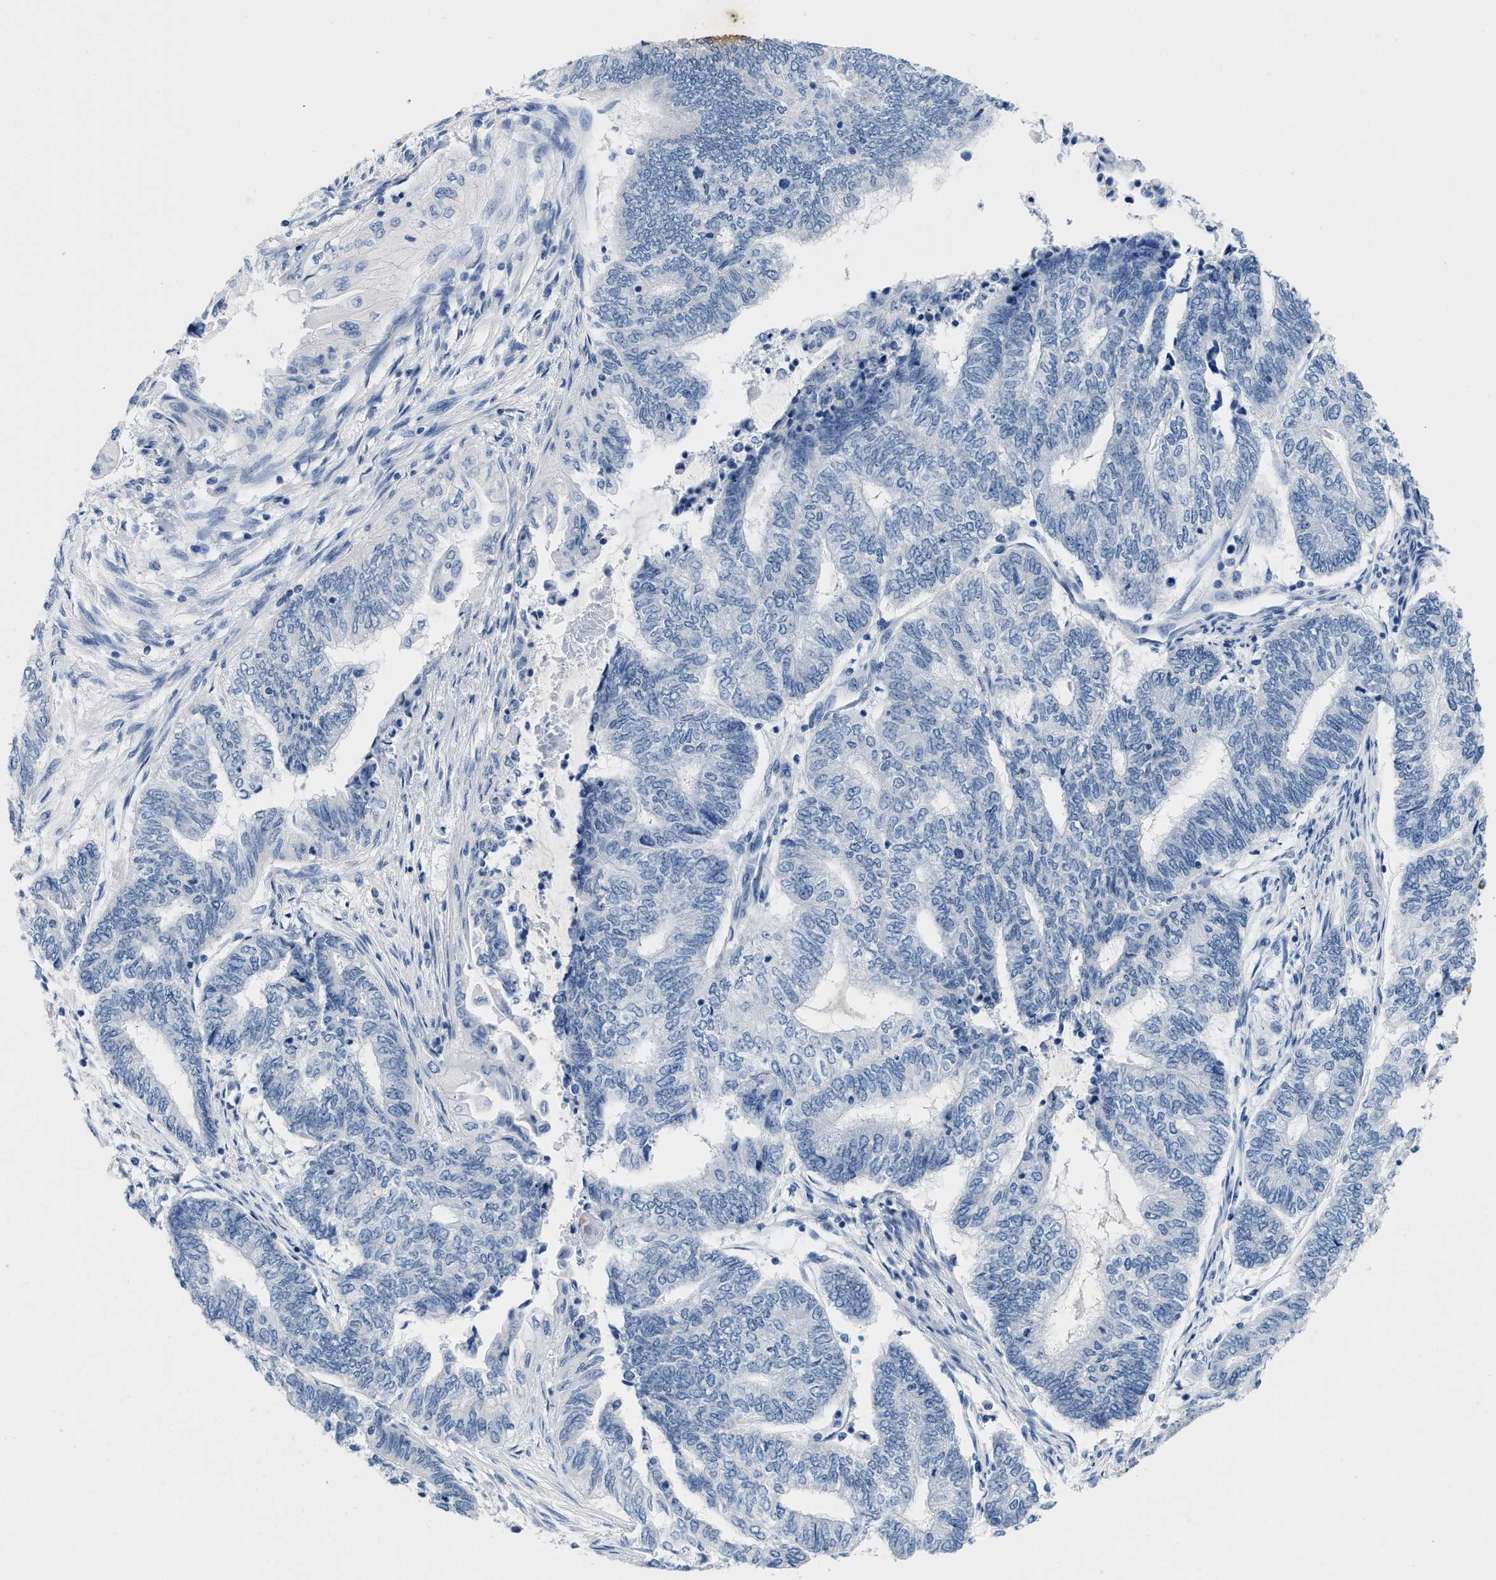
{"staining": {"intensity": "negative", "quantity": "none", "location": "none"}, "tissue": "endometrial cancer", "cell_type": "Tumor cells", "image_type": "cancer", "snomed": [{"axis": "morphology", "description": "Adenocarcinoma, NOS"}, {"axis": "topography", "description": "Uterus"}, {"axis": "topography", "description": "Endometrium"}], "caption": "Immunohistochemical staining of endometrial cancer demonstrates no significant staining in tumor cells.", "gene": "CR1", "patient": {"sex": "female", "age": 70}}